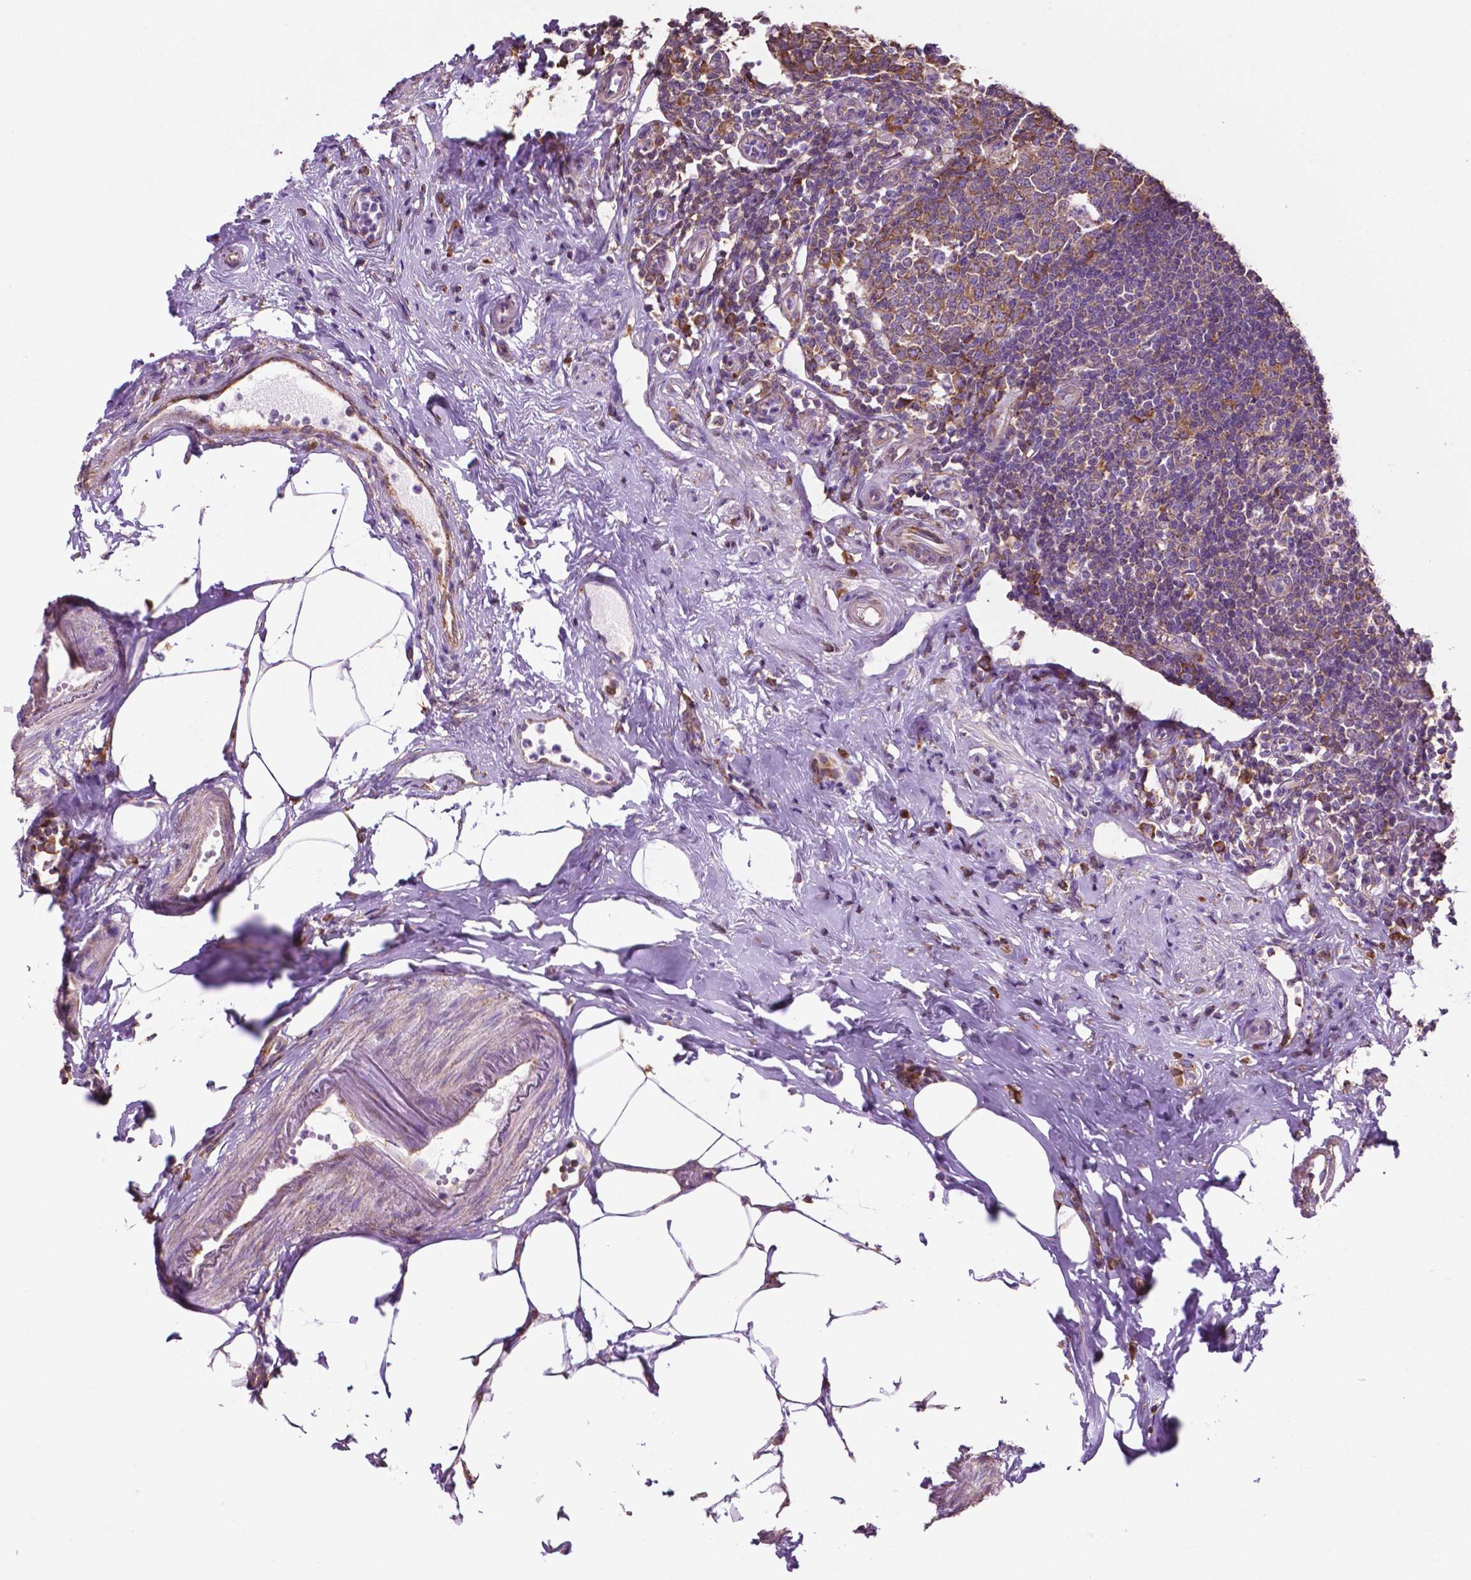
{"staining": {"intensity": "moderate", "quantity": ">75%", "location": "cytoplasmic/membranous"}, "tissue": "appendix", "cell_type": "Glandular cells", "image_type": "normal", "snomed": [{"axis": "morphology", "description": "Normal tissue, NOS"}, {"axis": "morphology", "description": "Carcinoma, endometroid"}, {"axis": "topography", "description": "Appendix"}, {"axis": "topography", "description": "Colon"}], "caption": "A medium amount of moderate cytoplasmic/membranous positivity is identified in approximately >75% of glandular cells in benign appendix. The staining is performed using DAB (3,3'-diaminobenzidine) brown chromogen to label protein expression. The nuclei are counter-stained blue using hematoxylin.", "gene": "RPL29", "patient": {"sex": "female", "age": 60}}